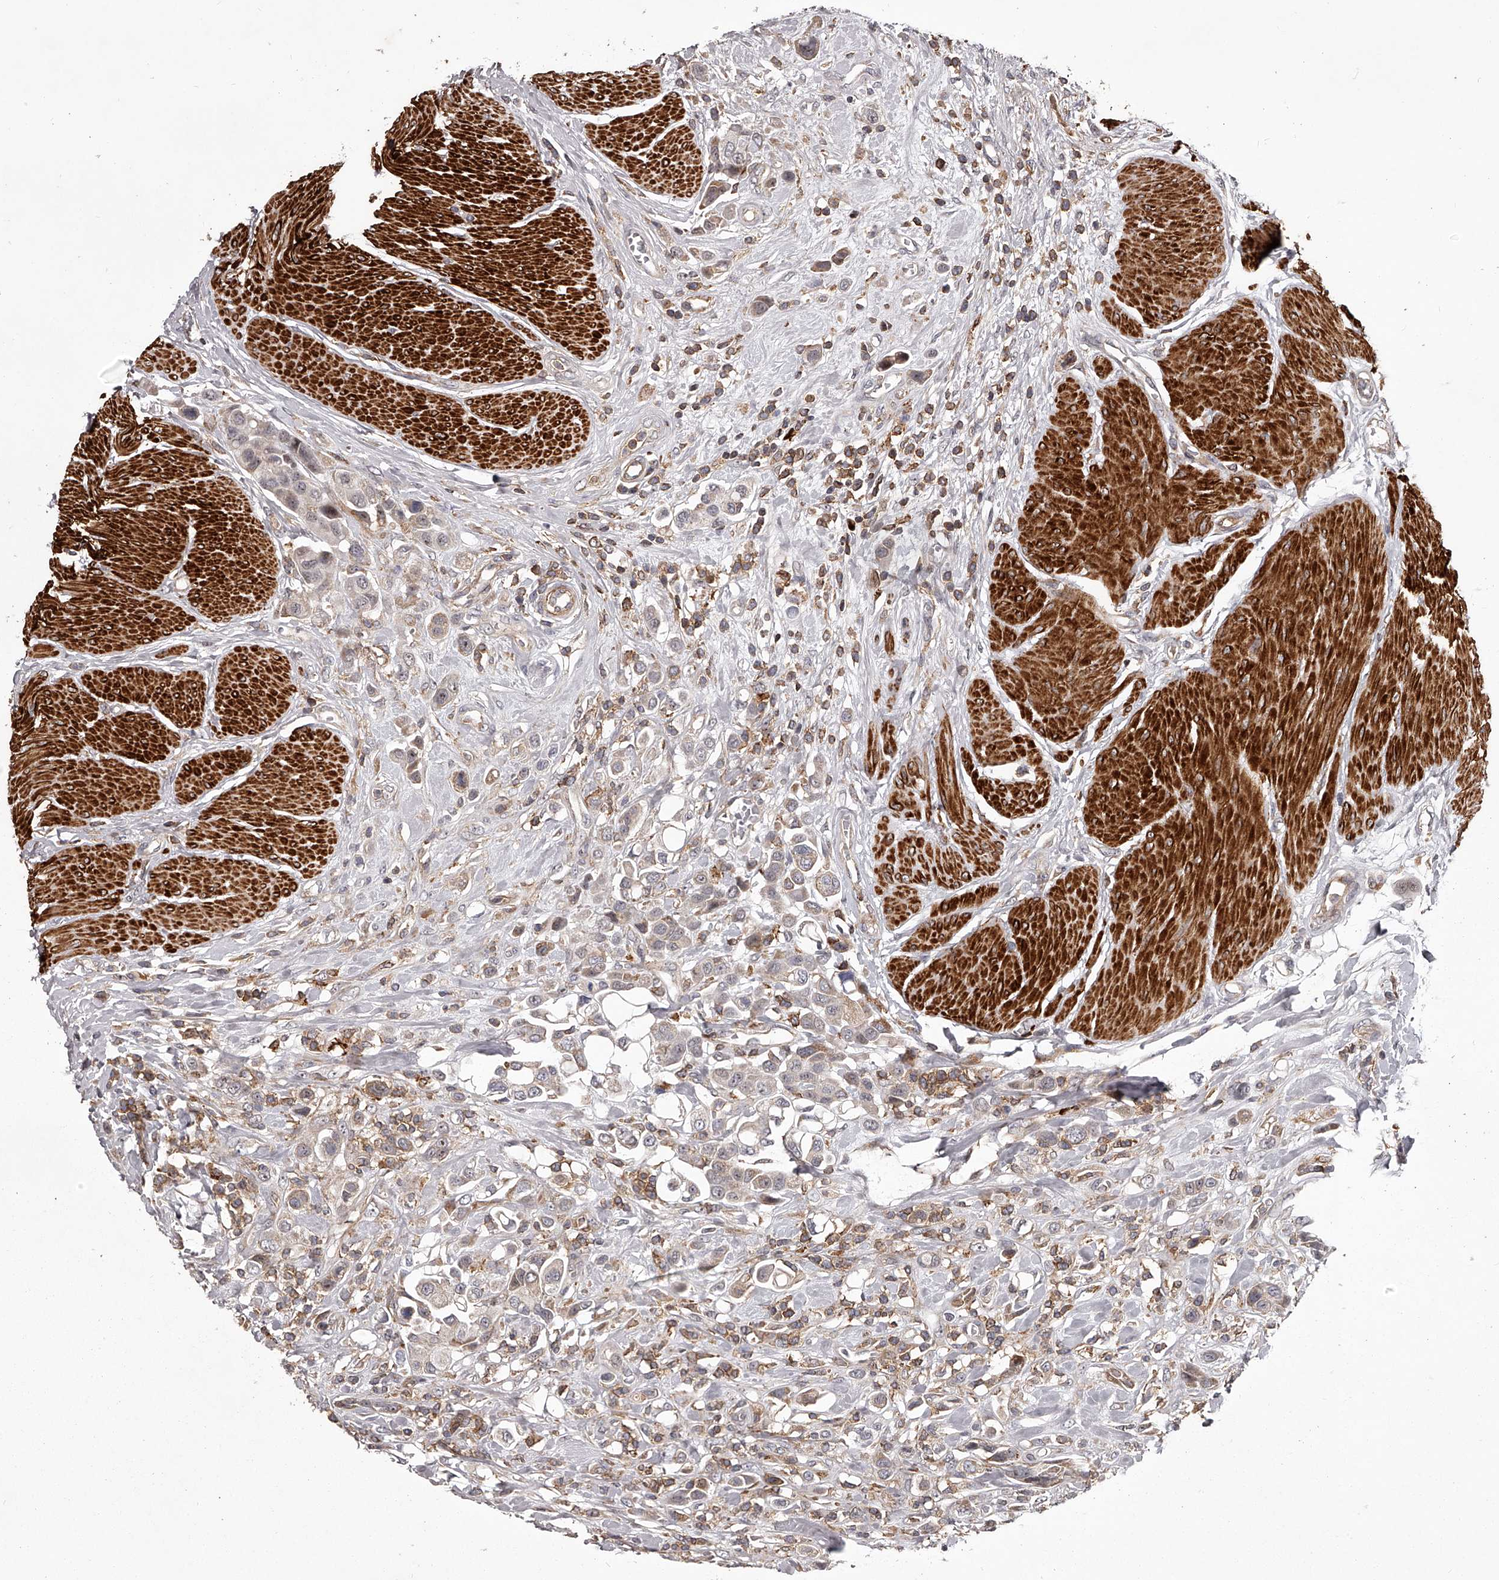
{"staining": {"intensity": "weak", "quantity": "25%-75%", "location": "cytoplasmic/membranous"}, "tissue": "urothelial cancer", "cell_type": "Tumor cells", "image_type": "cancer", "snomed": [{"axis": "morphology", "description": "Urothelial carcinoma, High grade"}, {"axis": "topography", "description": "Urinary bladder"}], "caption": "The immunohistochemical stain highlights weak cytoplasmic/membranous staining in tumor cells of high-grade urothelial carcinoma tissue.", "gene": "RRP36", "patient": {"sex": "male", "age": 50}}